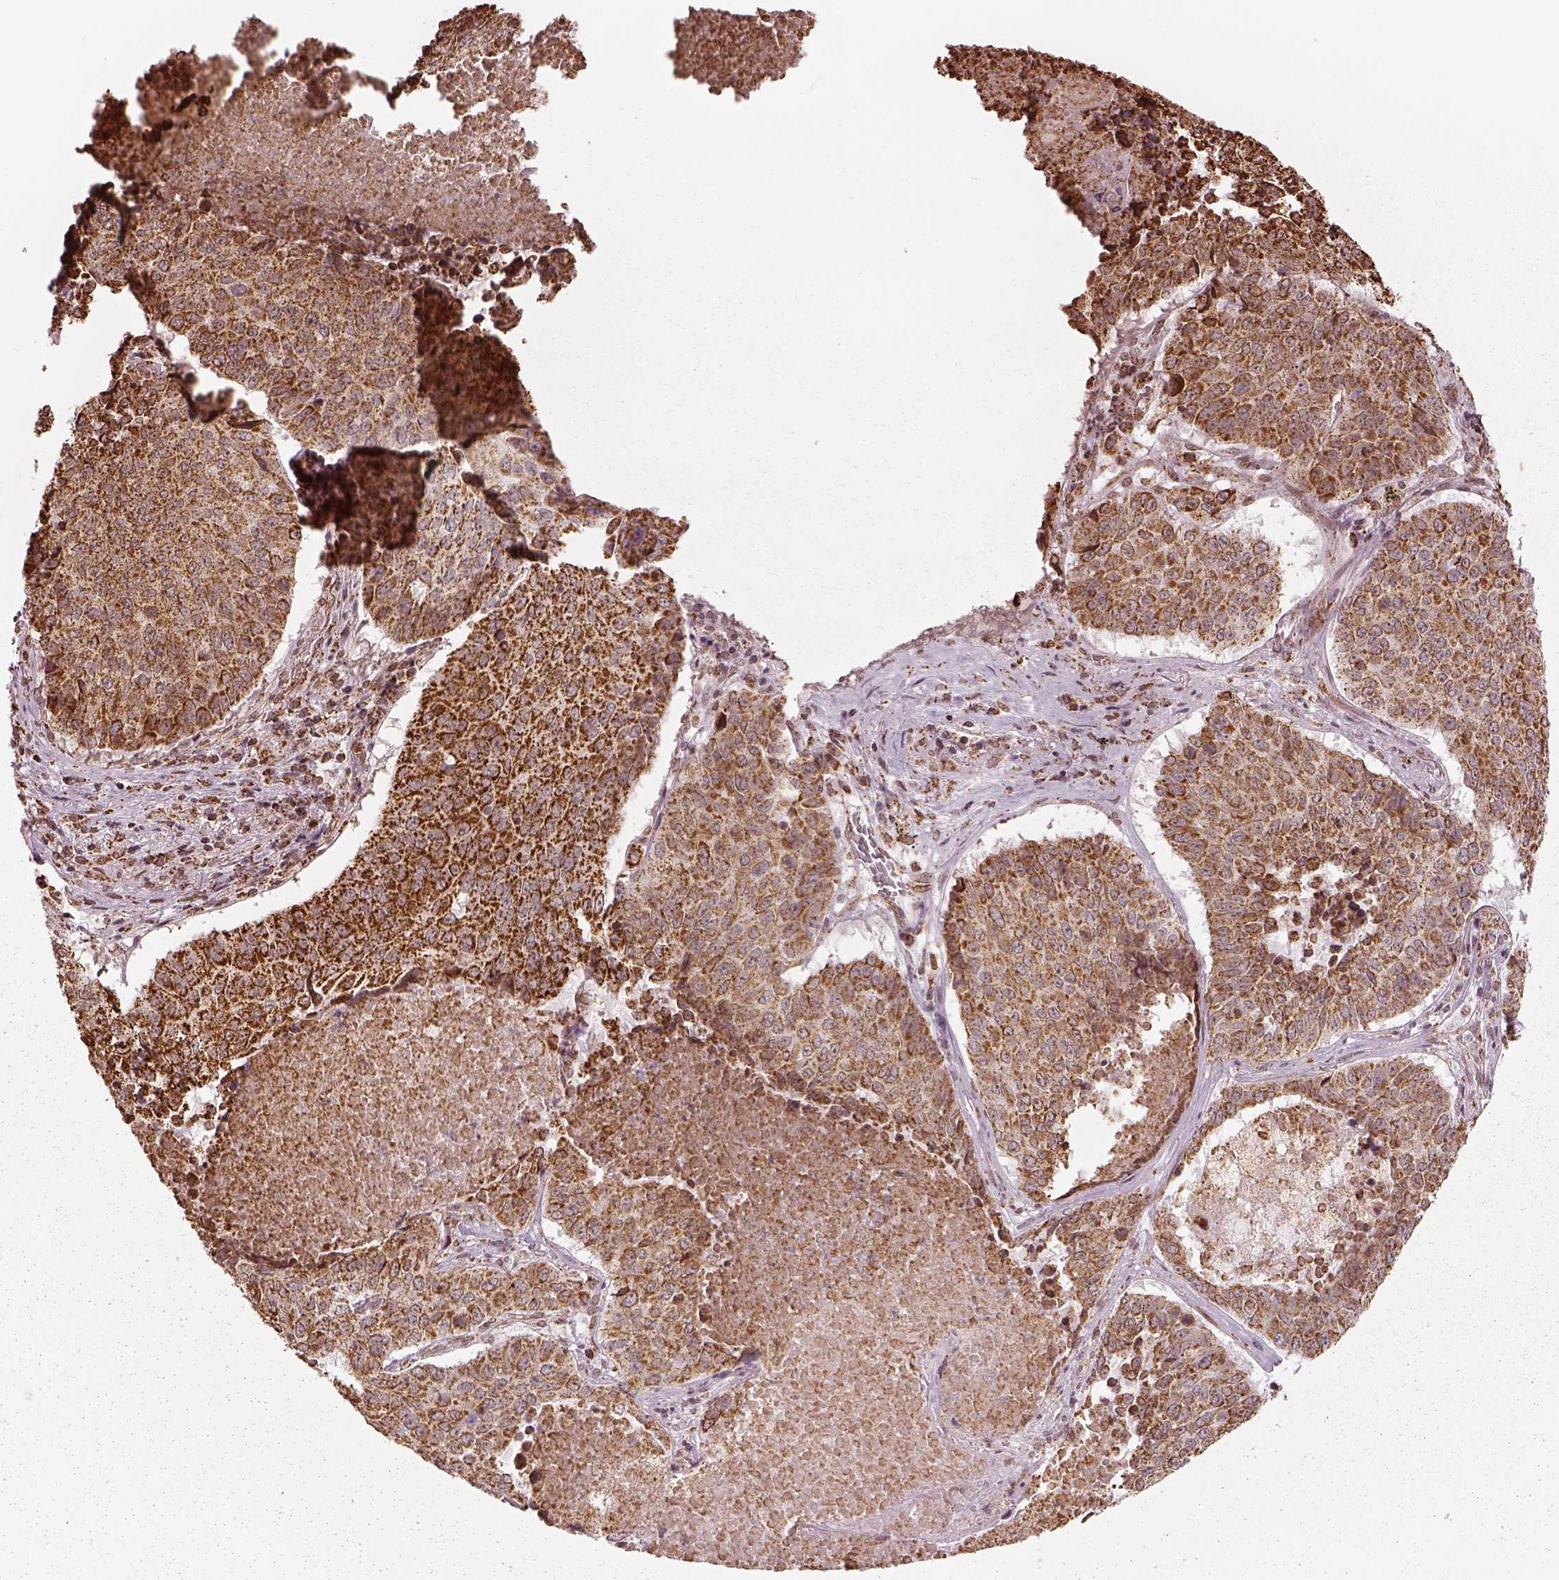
{"staining": {"intensity": "strong", "quantity": ">75%", "location": "cytoplasmic/membranous"}, "tissue": "lung cancer", "cell_type": "Tumor cells", "image_type": "cancer", "snomed": [{"axis": "morphology", "description": "Normal tissue, NOS"}, {"axis": "morphology", "description": "Squamous cell carcinoma, NOS"}, {"axis": "topography", "description": "Bronchus"}, {"axis": "topography", "description": "Lung"}], "caption": "Tumor cells show strong cytoplasmic/membranous staining in about >75% of cells in squamous cell carcinoma (lung).", "gene": "ACOT2", "patient": {"sex": "male", "age": 64}}